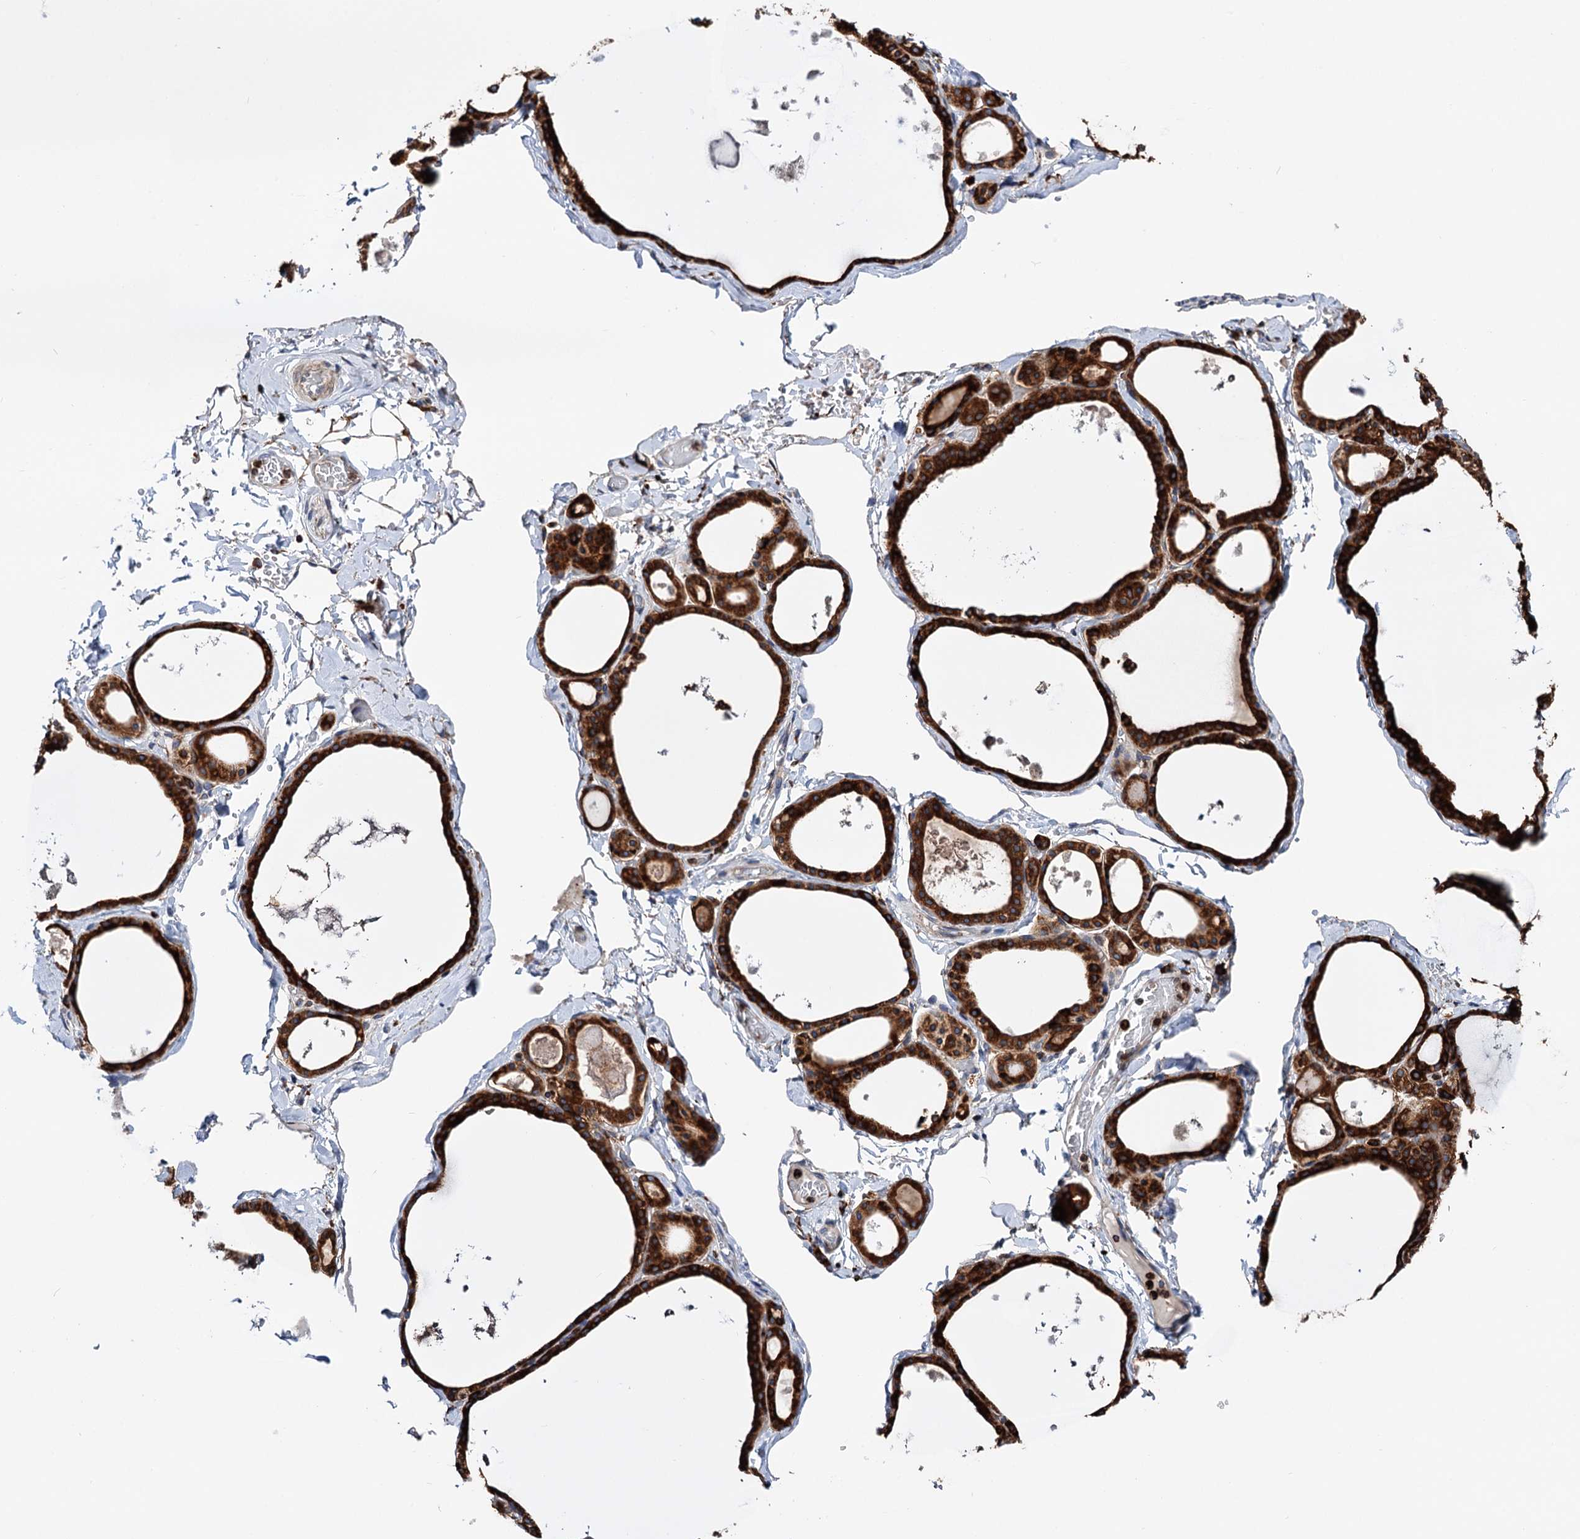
{"staining": {"intensity": "strong", "quantity": ">75%", "location": "cytoplasmic/membranous"}, "tissue": "thyroid gland", "cell_type": "Glandular cells", "image_type": "normal", "snomed": [{"axis": "morphology", "description": "Normal tissue, NOS"}, {"axis": "topography", "description": "Thyroid gland"}], "caption": "Brown immunohistochemical staining in normal human thyroid gland shows strong cytoplasmic/membranous staining in approximately >75% of glandular cells.", "gene": "ERP29", "patient": {"sex": "male", "age": 56}}